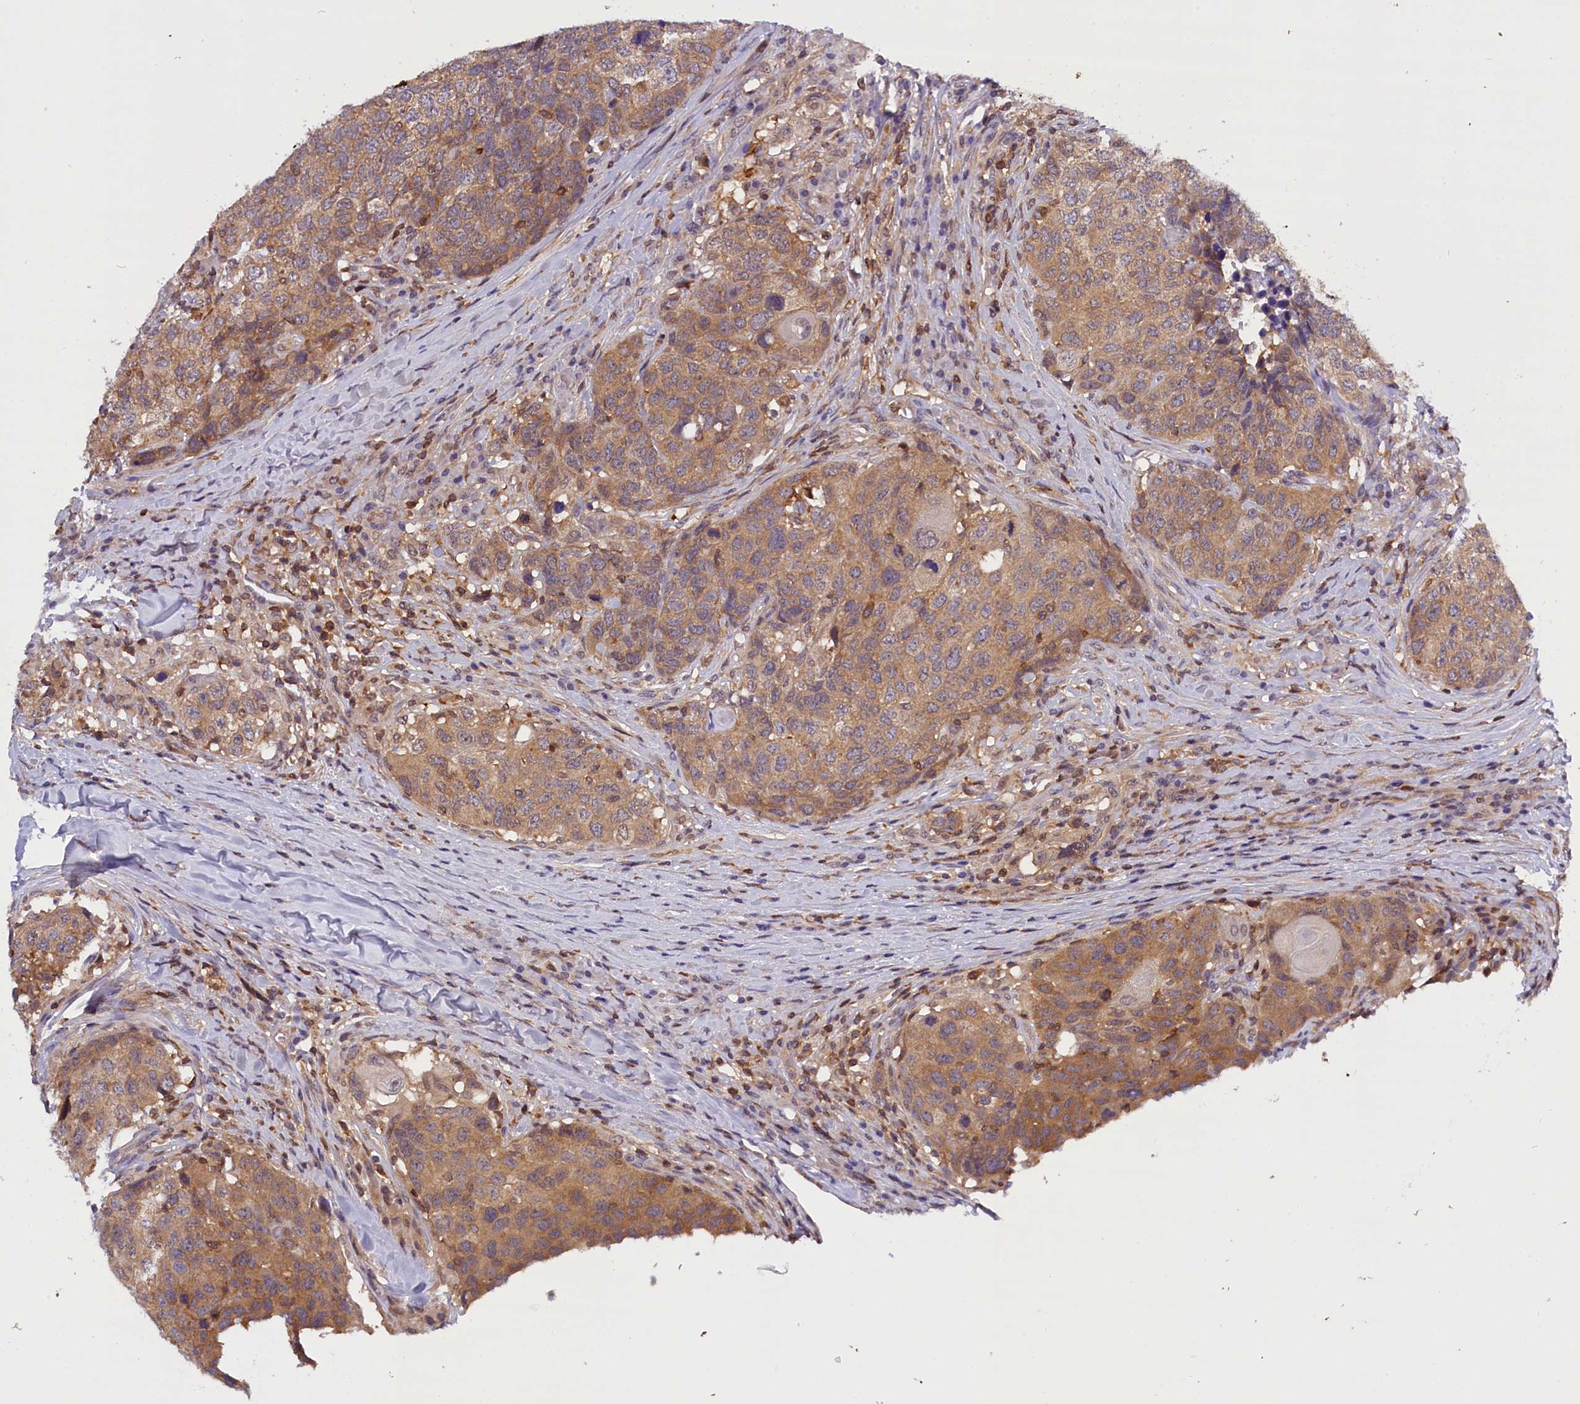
{"staining": {"intensity": "moderate", "quantity": ">75%", "location": "cytoplasmic/membranous"}, "tissue": "head and neck cancer", "cell_type": "Tumor cells", "image_type": "cancer", "snomed": [{"axis": "morphology", "description": "Squamous cell carcinoma, NOS"}, {"axis": "topography", "description": "Head-Neck"}], "caption": "A medium amount of moderate cytoplasmic/membranous positivity is identified in about >75% of tumor cells in head and neck squamous cell carcinoma tissue.", "gene": "TBCB", "patient": {"sex": "male", "age": 66}}